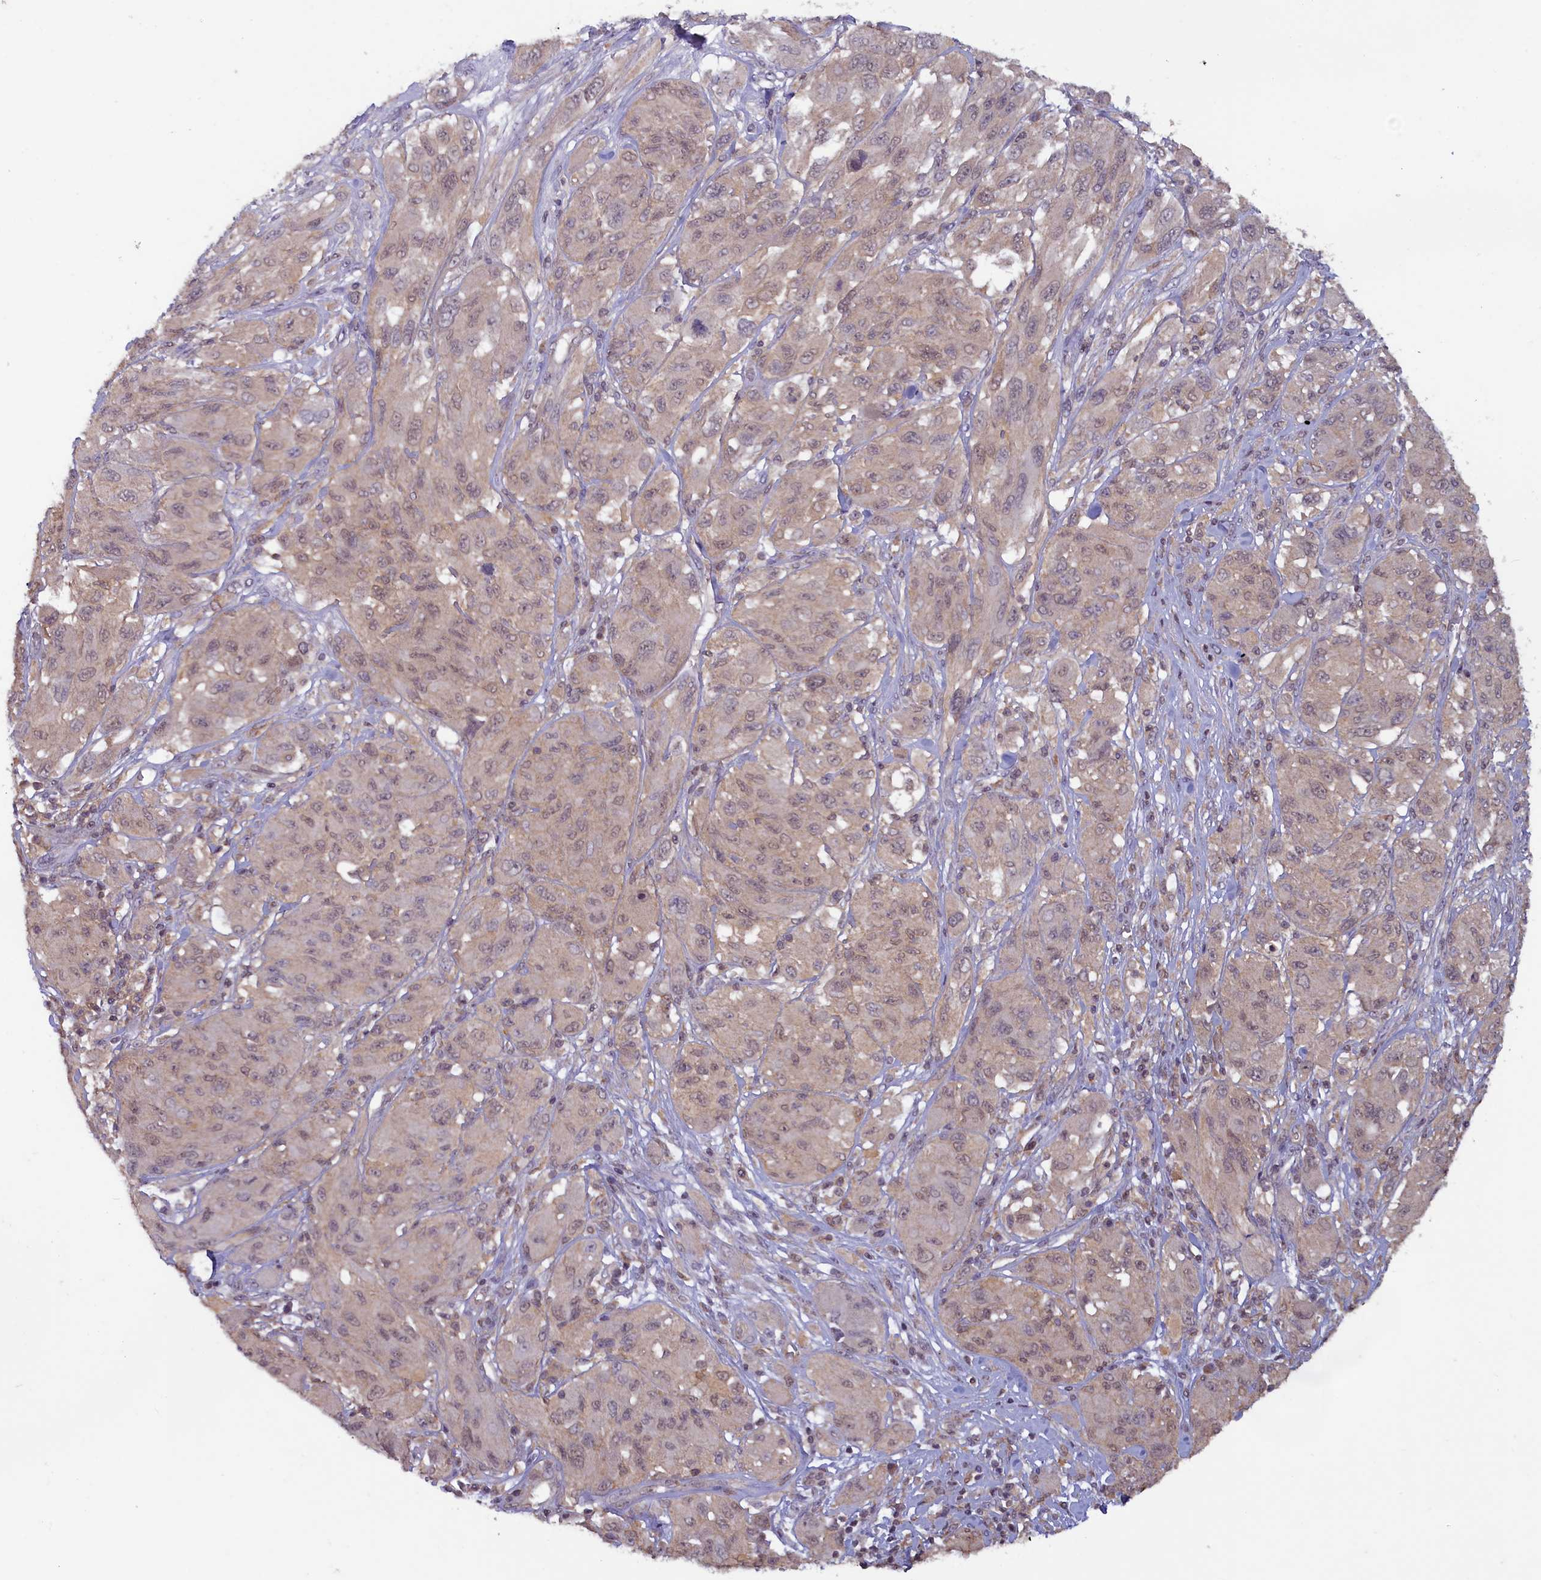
{"staining": {"intensity": "weak", "quantity": "<25%", "location": "nuclear"}, "tissue": "melanoma", "cell_type": "Tumor cells", "image_type": "cancer", "snomed": [{"axis": "morphology", "description": "Malignant melanoma, NOS"}, {"axis": "topography", "description": "Skin"}], "caption": "Immunohistochemical staining of malignant melanoma shows no significant positivity in tumor cells.", "gene": "NUBP1", "patient": {"sex": "female", "age": 91}}